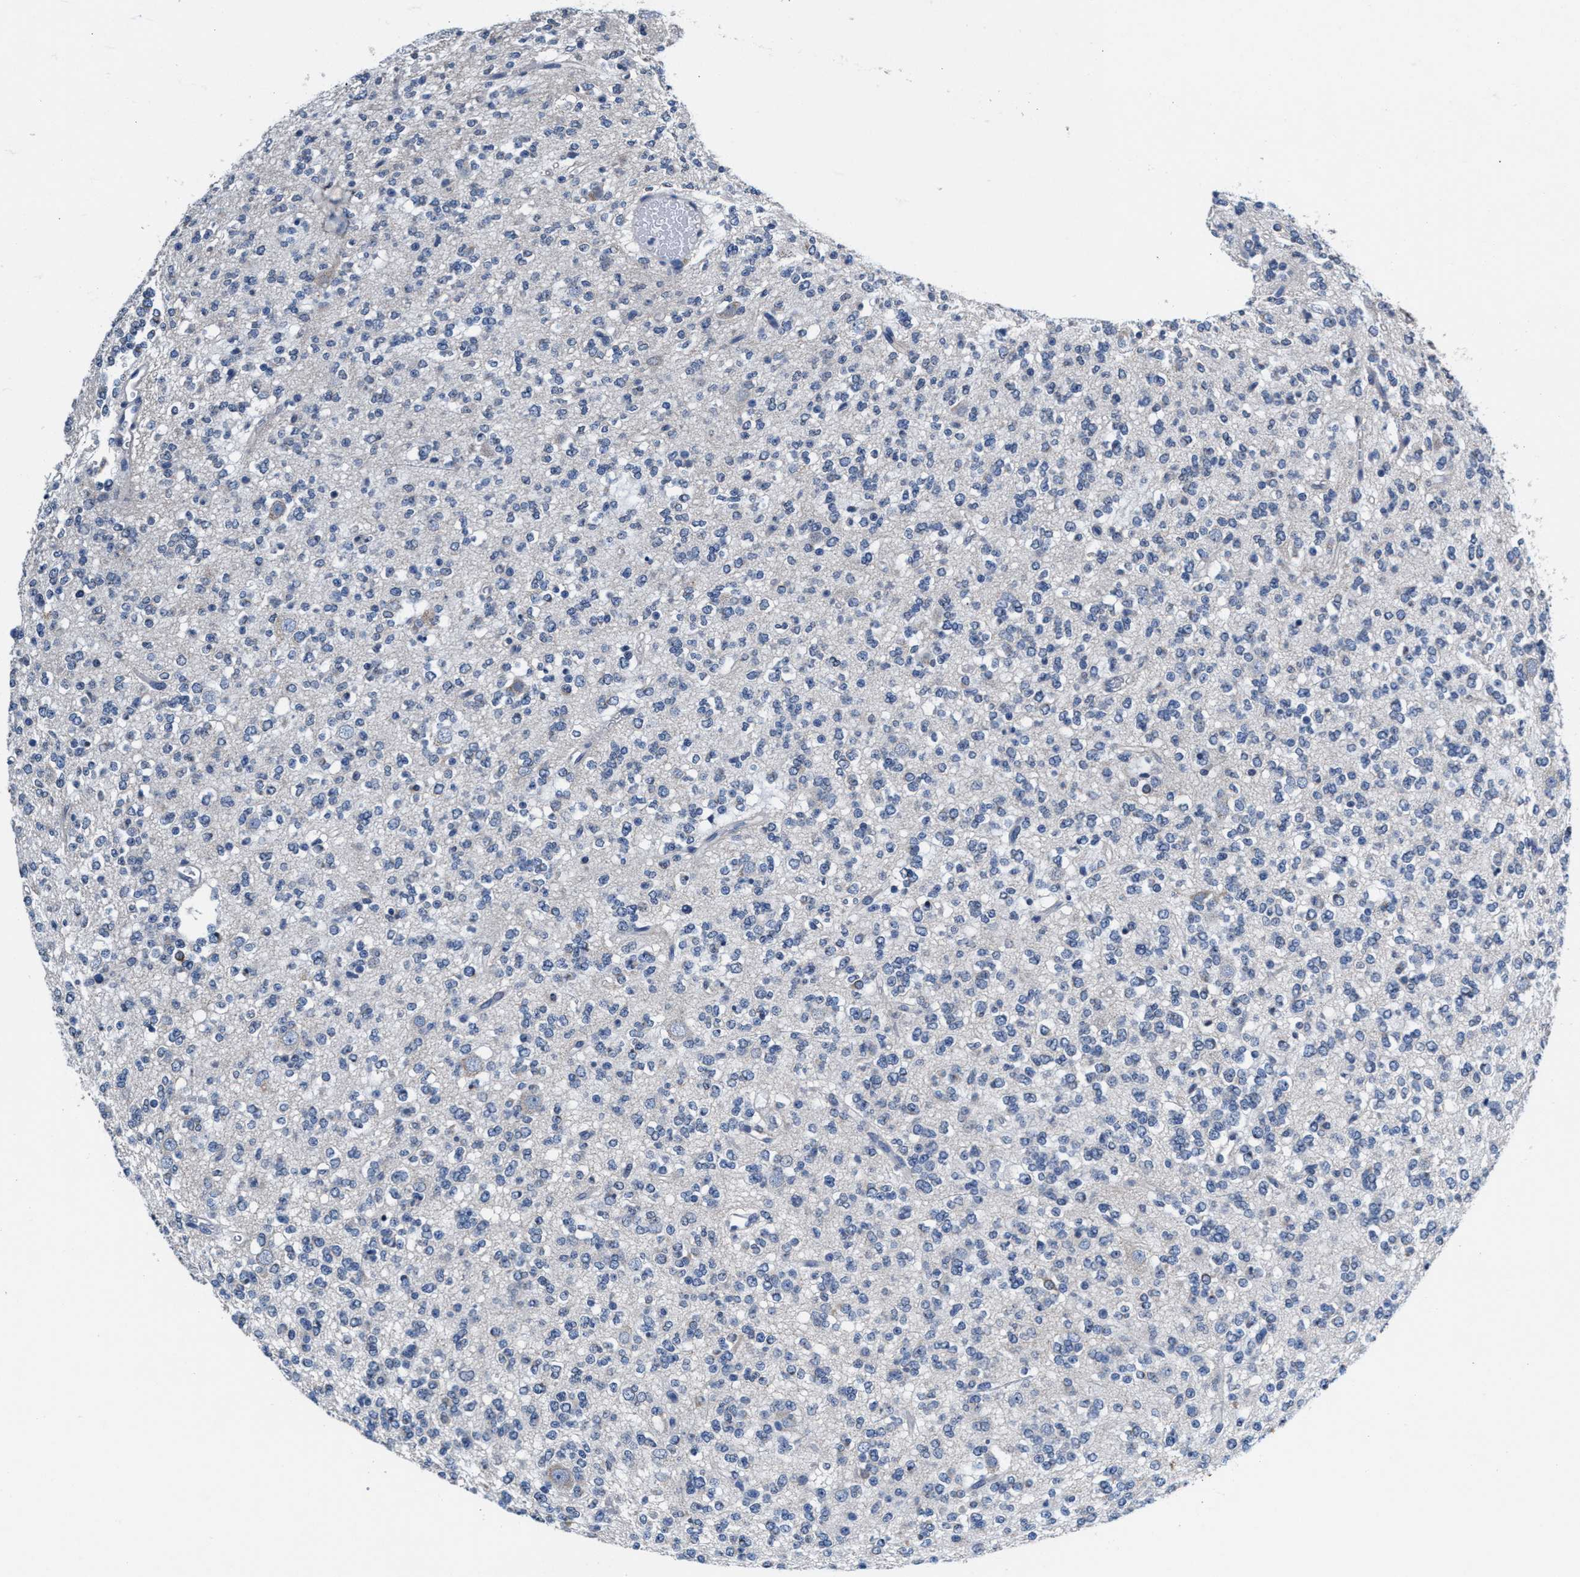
{"staining": {"intensity": "negative", "quantity": "none", "location": "none"}, "tissue": "glioma", "cell_type": "Tumor cells", "image_type": "cancer", "snomed": [{"axis": "morphology", "description": "Glioma, malignant, Low grade"}, {"axis": "topography", "description": "Brain"}], "caption": "A photomicrograph of human glioma is negative for staining in tumor cells.", "gene": "MYH3", "patient": {"sex": "male", "age": 38}}